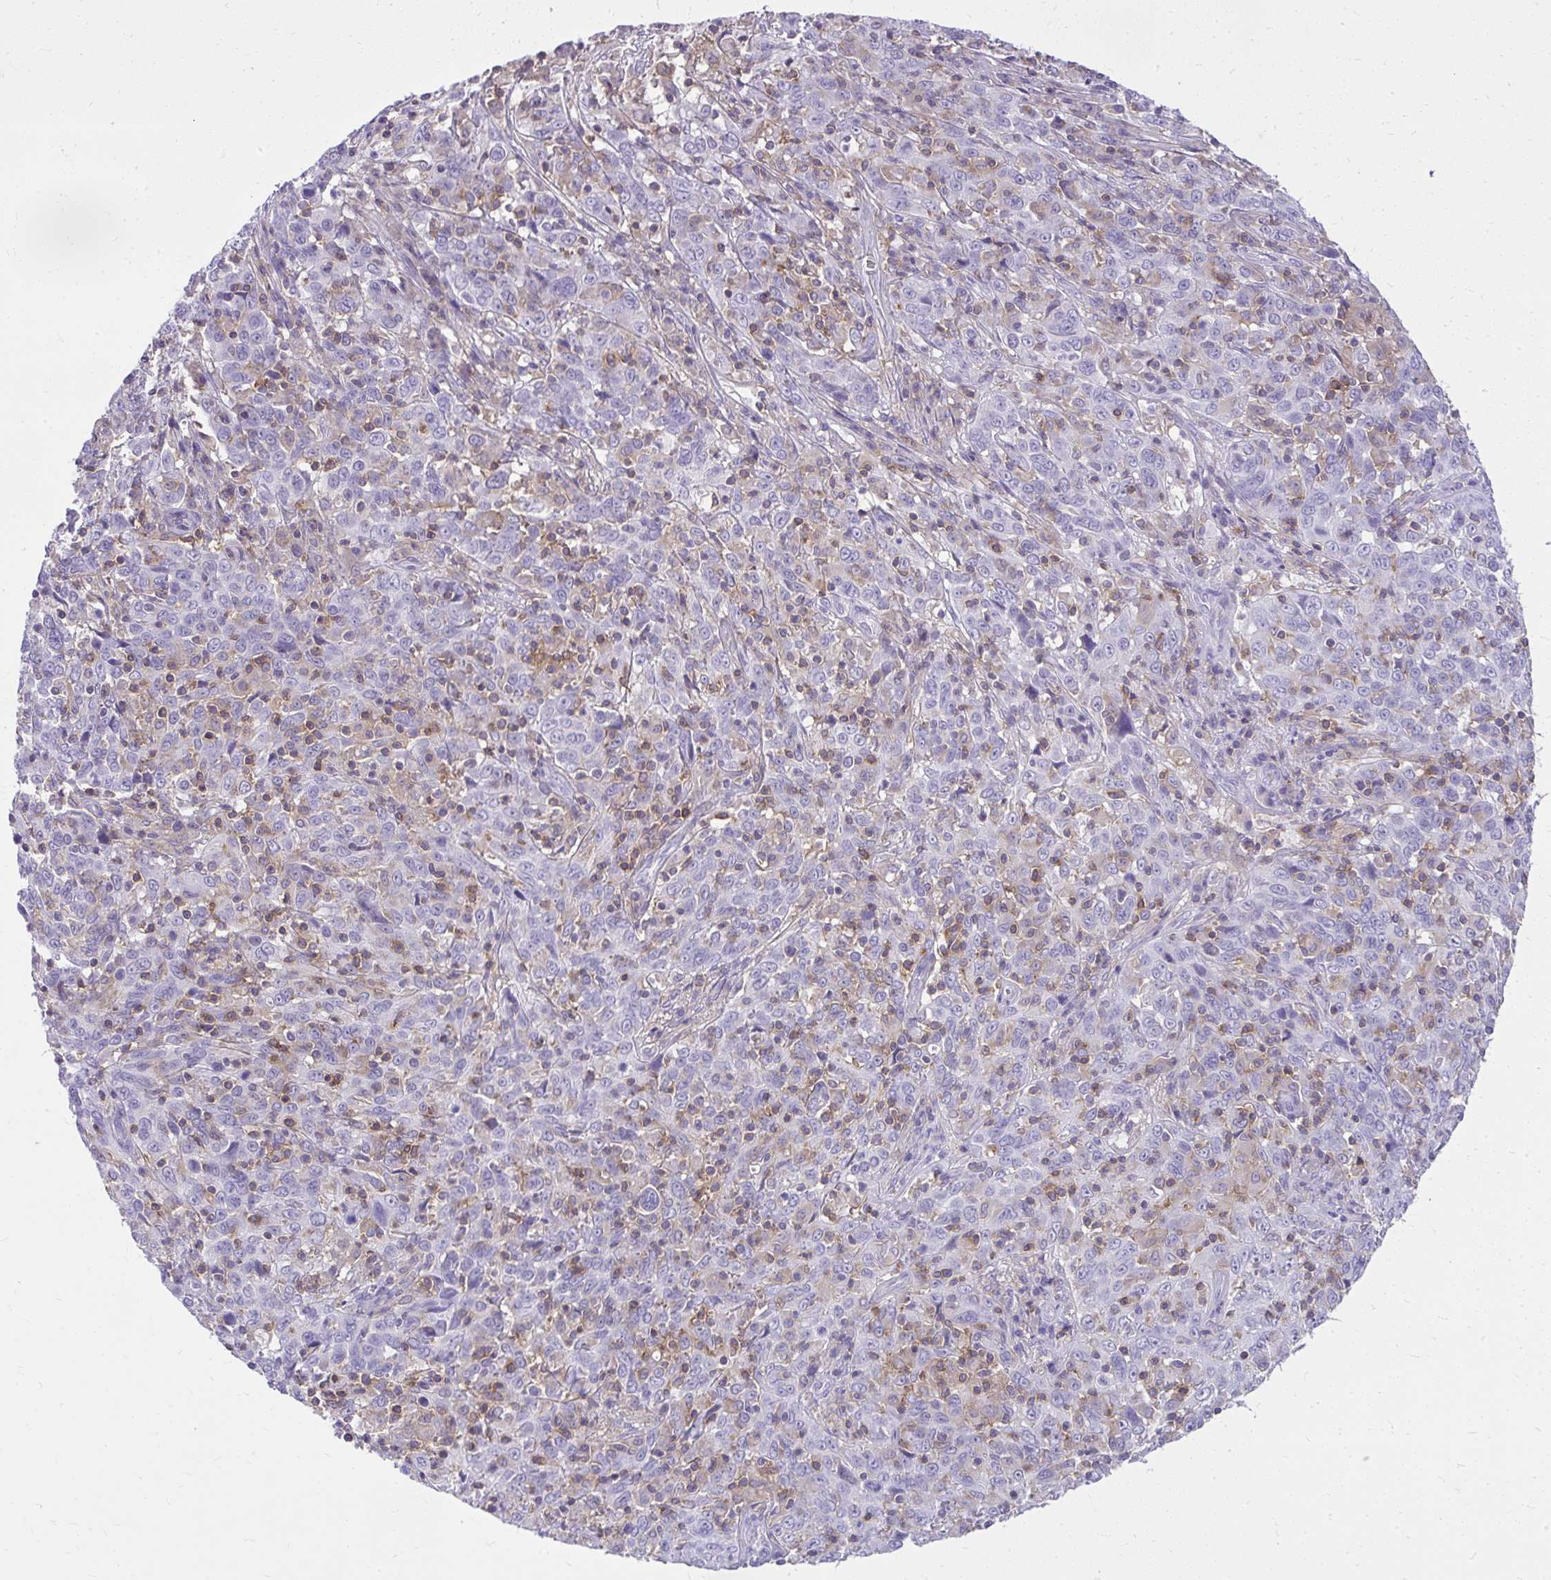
{"staining": {"intensity": "negative", "quantity": "none", "location": "none"}, "tissue": "cervical cancer", "cell_type": "Tumor cells", "image_type": "cancer", "snomed": [{"axis": "morphology", "description": "Squamous cell carcinoma, NOS"}, {"axis": "topography", "description": "Cervix"}], "caption": "A high-resolution photomicrograph shows immunohistochemistry (IHC) staining of cervical squamous cell carcinoma, which displays no significant positivity in tumor cells.", "gene": "GPRIN3", "patient": {"sex": "female", "age": 46}}